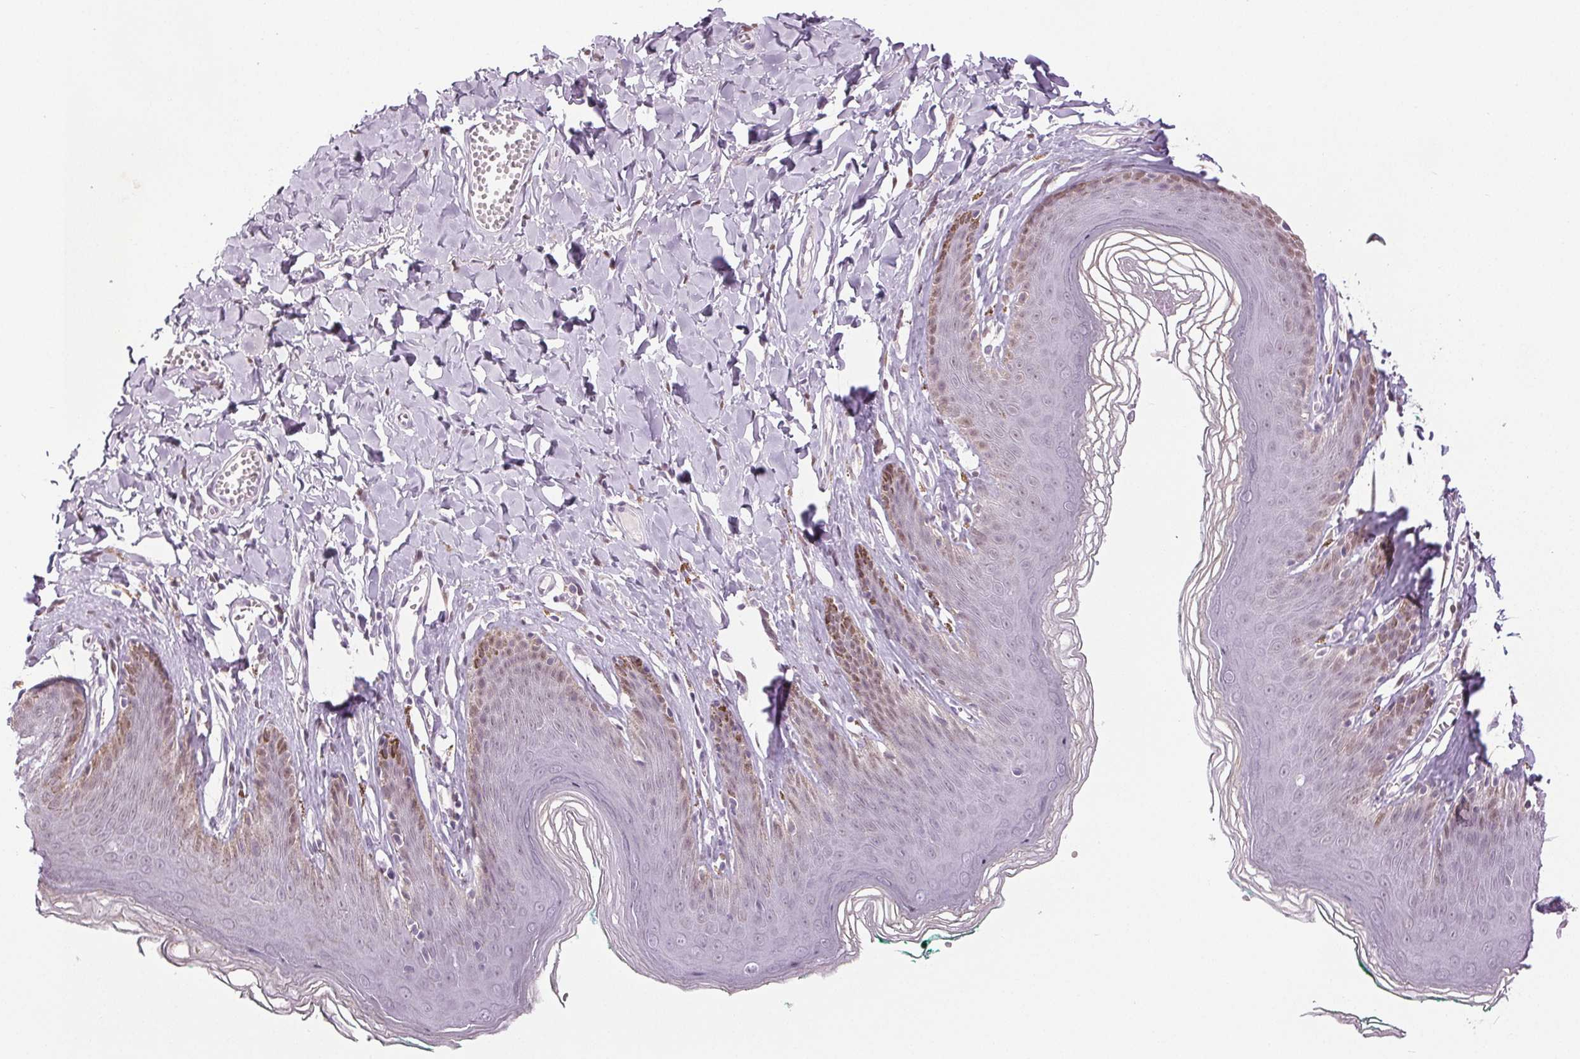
{"staining": {"intensity": "weak", "quantity": "<25%", "location": "cytoplasmic/membranous"}, "tissue": "skin", "cell_type": "Epidermal cells", "image_type": "normal", "snomed": [{"axis": "morphology", "description": "Normal tissue, NOS"}, {"axis": "topography", "description": "Vulva"}, {"axis": "topography", "description": "Peripheral nerve tissue"}], "caption": "Epidermal cells show no significant positivity in unremarkable skin. The staining is performed using DAB brown chromogen with nuclei counter-stained in using hematoxylin.", "gene": "DNAJC6", "patient": {"sex": "female", "age": 66}}